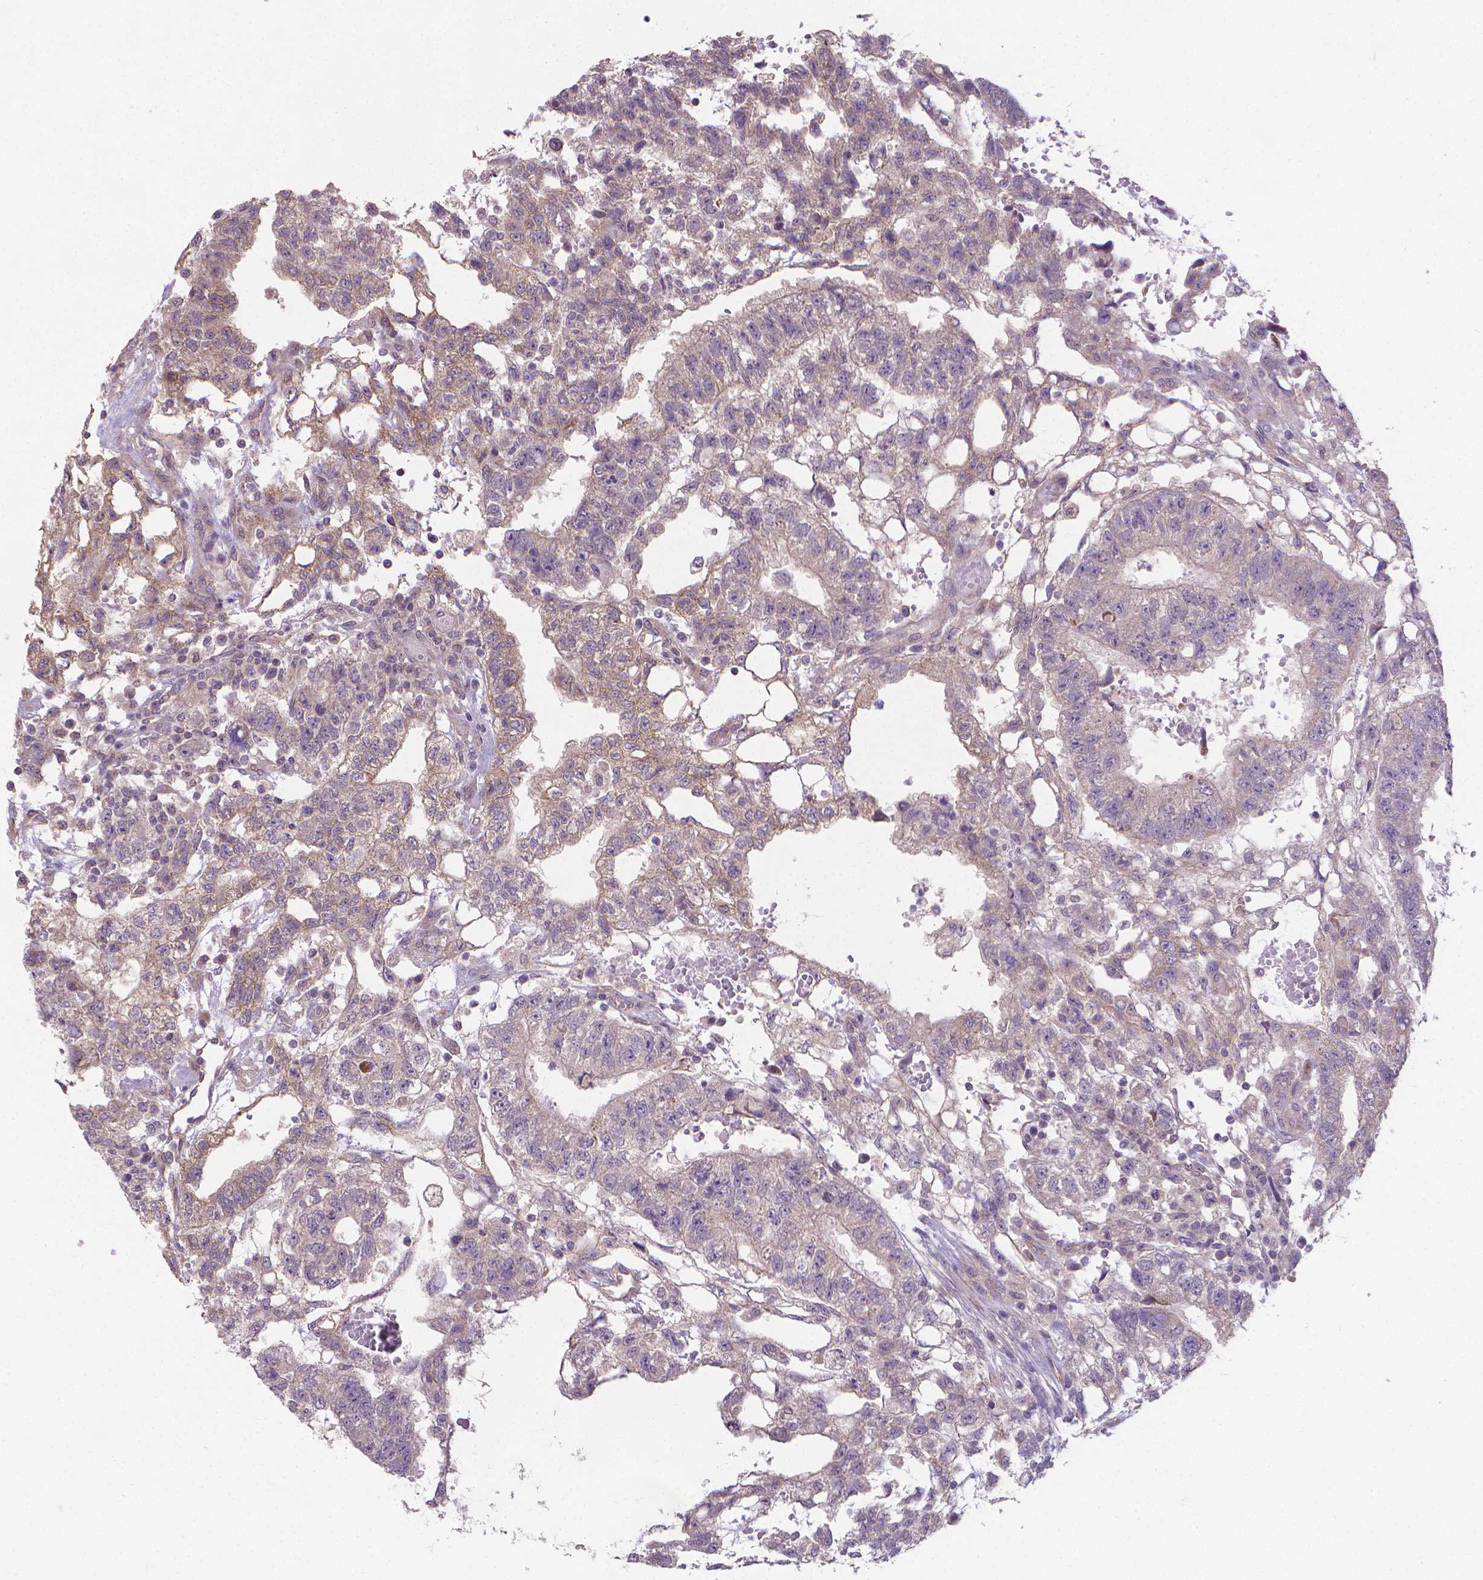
{"staining": {"intensity": "weak", "quantity": "25%-75%", "location": "cytoplasmic/membranous"}, "tissue": "testis cancer", "cell_type": "Tumor cells", "image_type": "cancer", "snomed": [{"axis": "morphology", "description": "Carcinoma, Embryonal, NOS"}, {"axis": "topography", "description": "Testis"}], "caption": "Brown immunohistochemical staining in testis cancer (embryonal carcinoma) displays weak cytoplasmic/membranous staining in approximately 25%-75% of tumor cells.", "gene": "GPR63", "patient": {"sex": "male", "age": 32}}